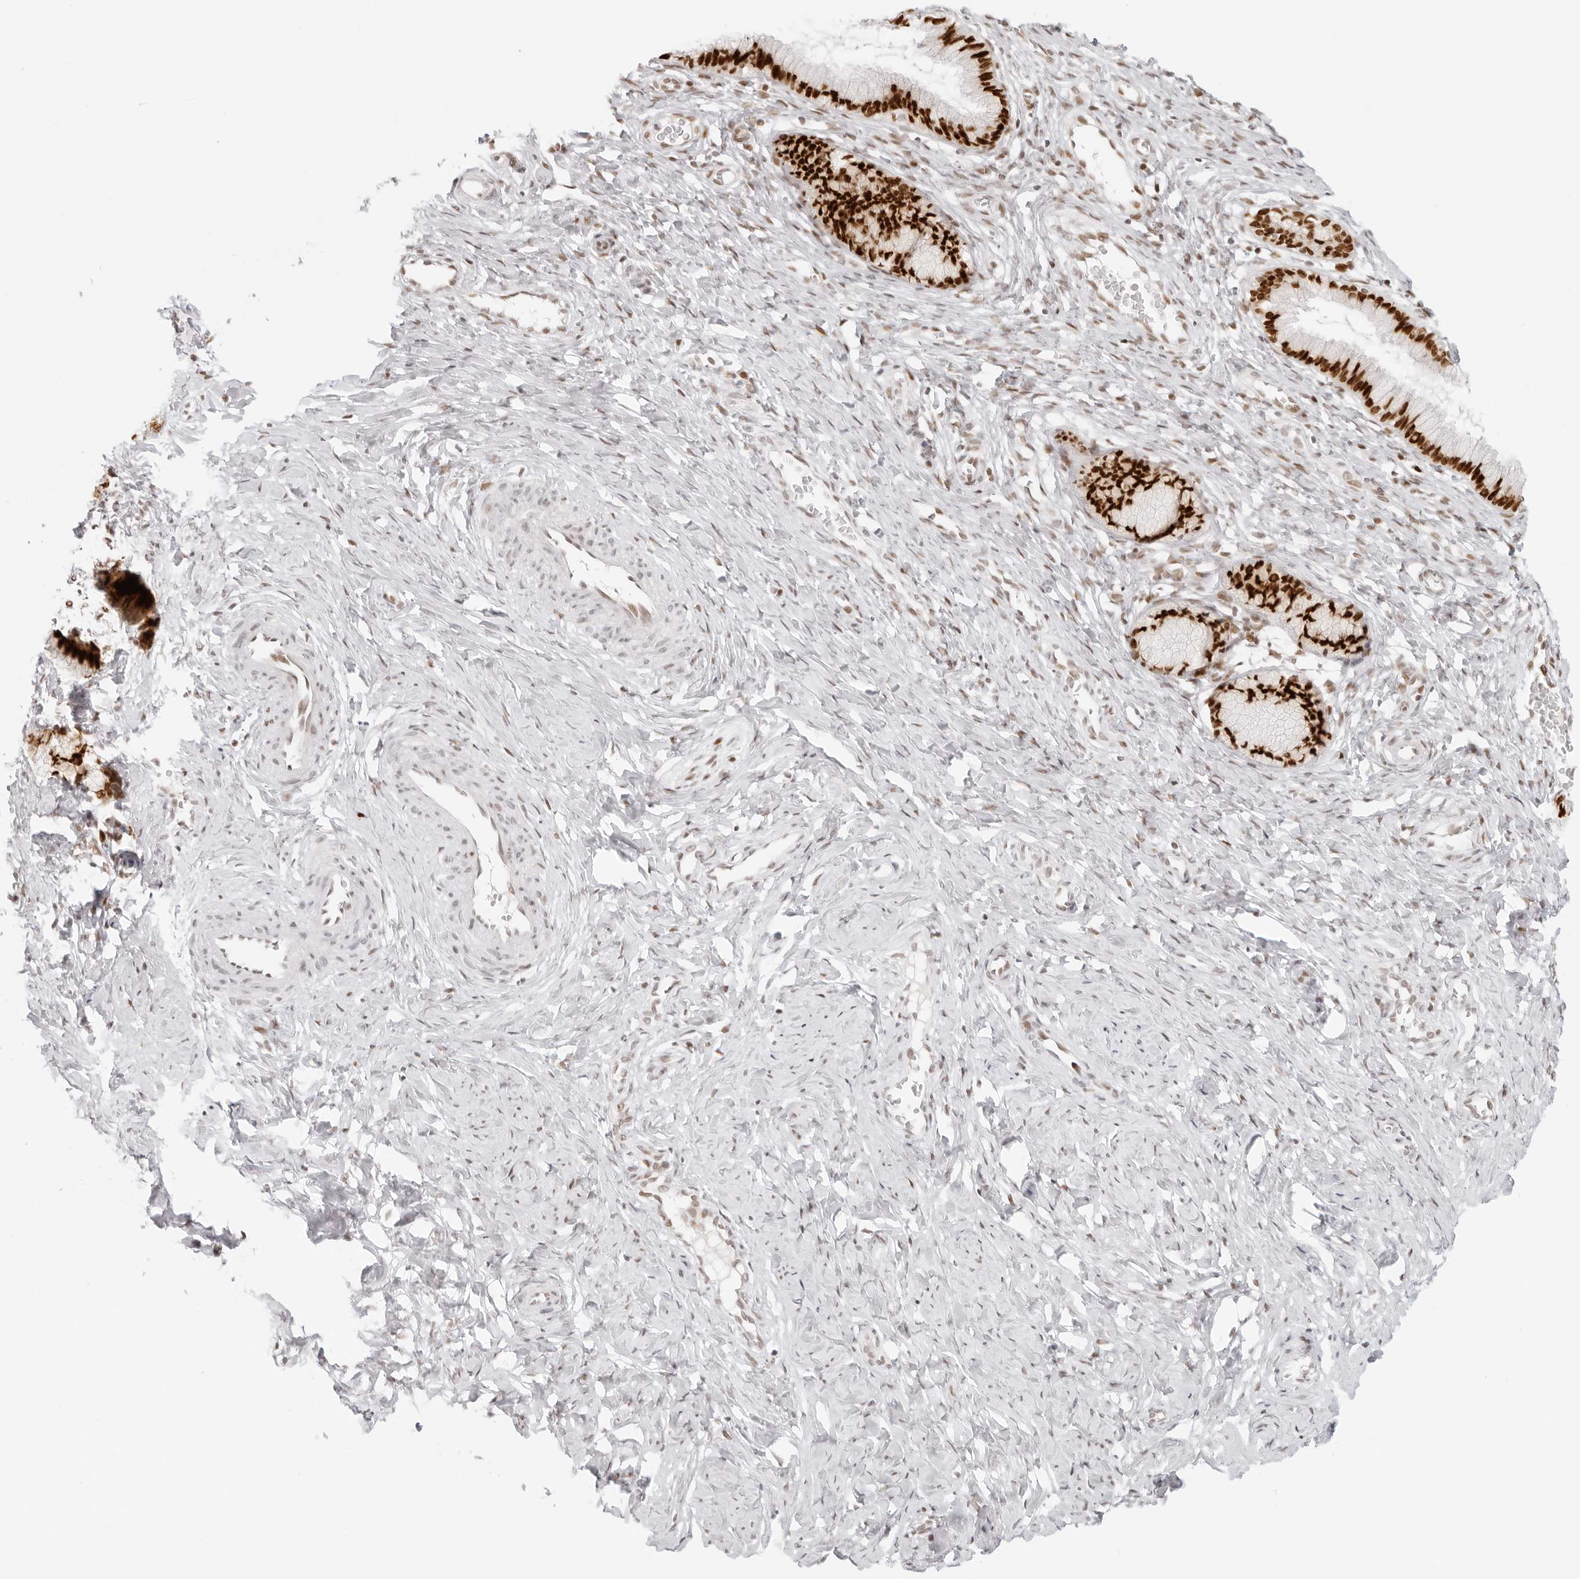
{"staining": {"intensity": "strong", "quantity": ">75%", "location": "nuclear"}, "tissue": "cervix", "cell_type": "Glandular cells", "image_type": "normal", "snomed": [{"axis": "morphology", "description": "Normal tissue, NOS"}, {"axis": "topography", "description": "Cervix"}], "caption": "Immunohistochemistry (DAB) staining of normal cervix demonstrates strong nuclear protein staining in about >75% of glandular cells. (IHC, brightfield microscopy, high magnification).", "gene": "RCC1", "patient": {"sex": "female", "age": 27}}